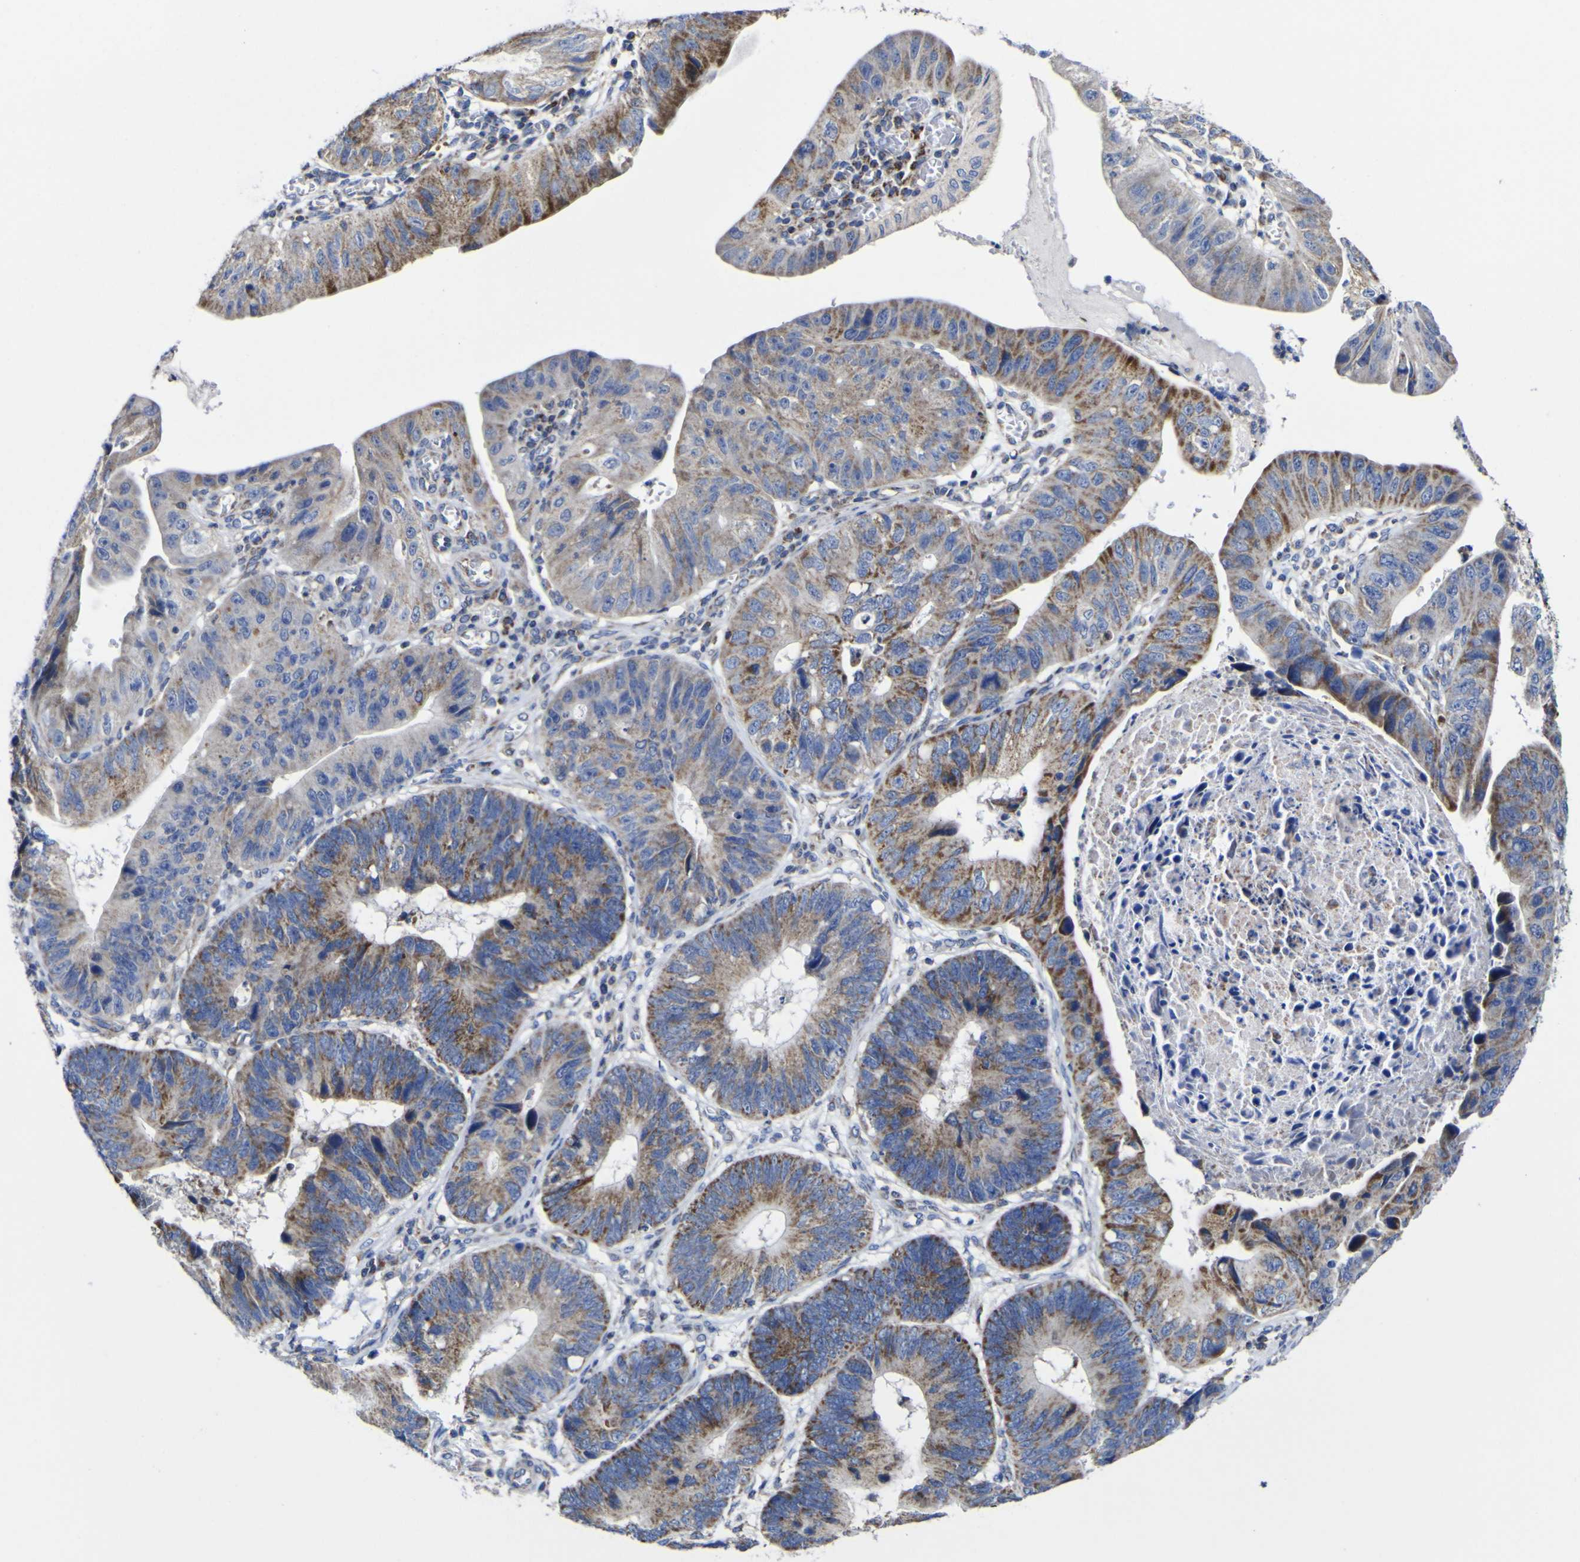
{"staining": {"intensity": "moderate", "quantity": ">75%", "location": "cytoplasmic/membranous"}, "tissue": "stomach cancer", "cell_type": "Tumor cells", "image_type": "cancer", "snomed": [{"axis": "morphology", "description": "Adenocarcinoma, NOS"}, {"axis": "topography", "description": "Stomach"}], "caption": "The micrograph exhibits immunohistochemical staining of stomach cancer (adenocarcinoma). There is moderate cytoplasmic/membranous staining is appreciated in approximately >75% of tumor cells.", "gene": "CCDC90B", "patient": {"sex": "male", "age": 59}}